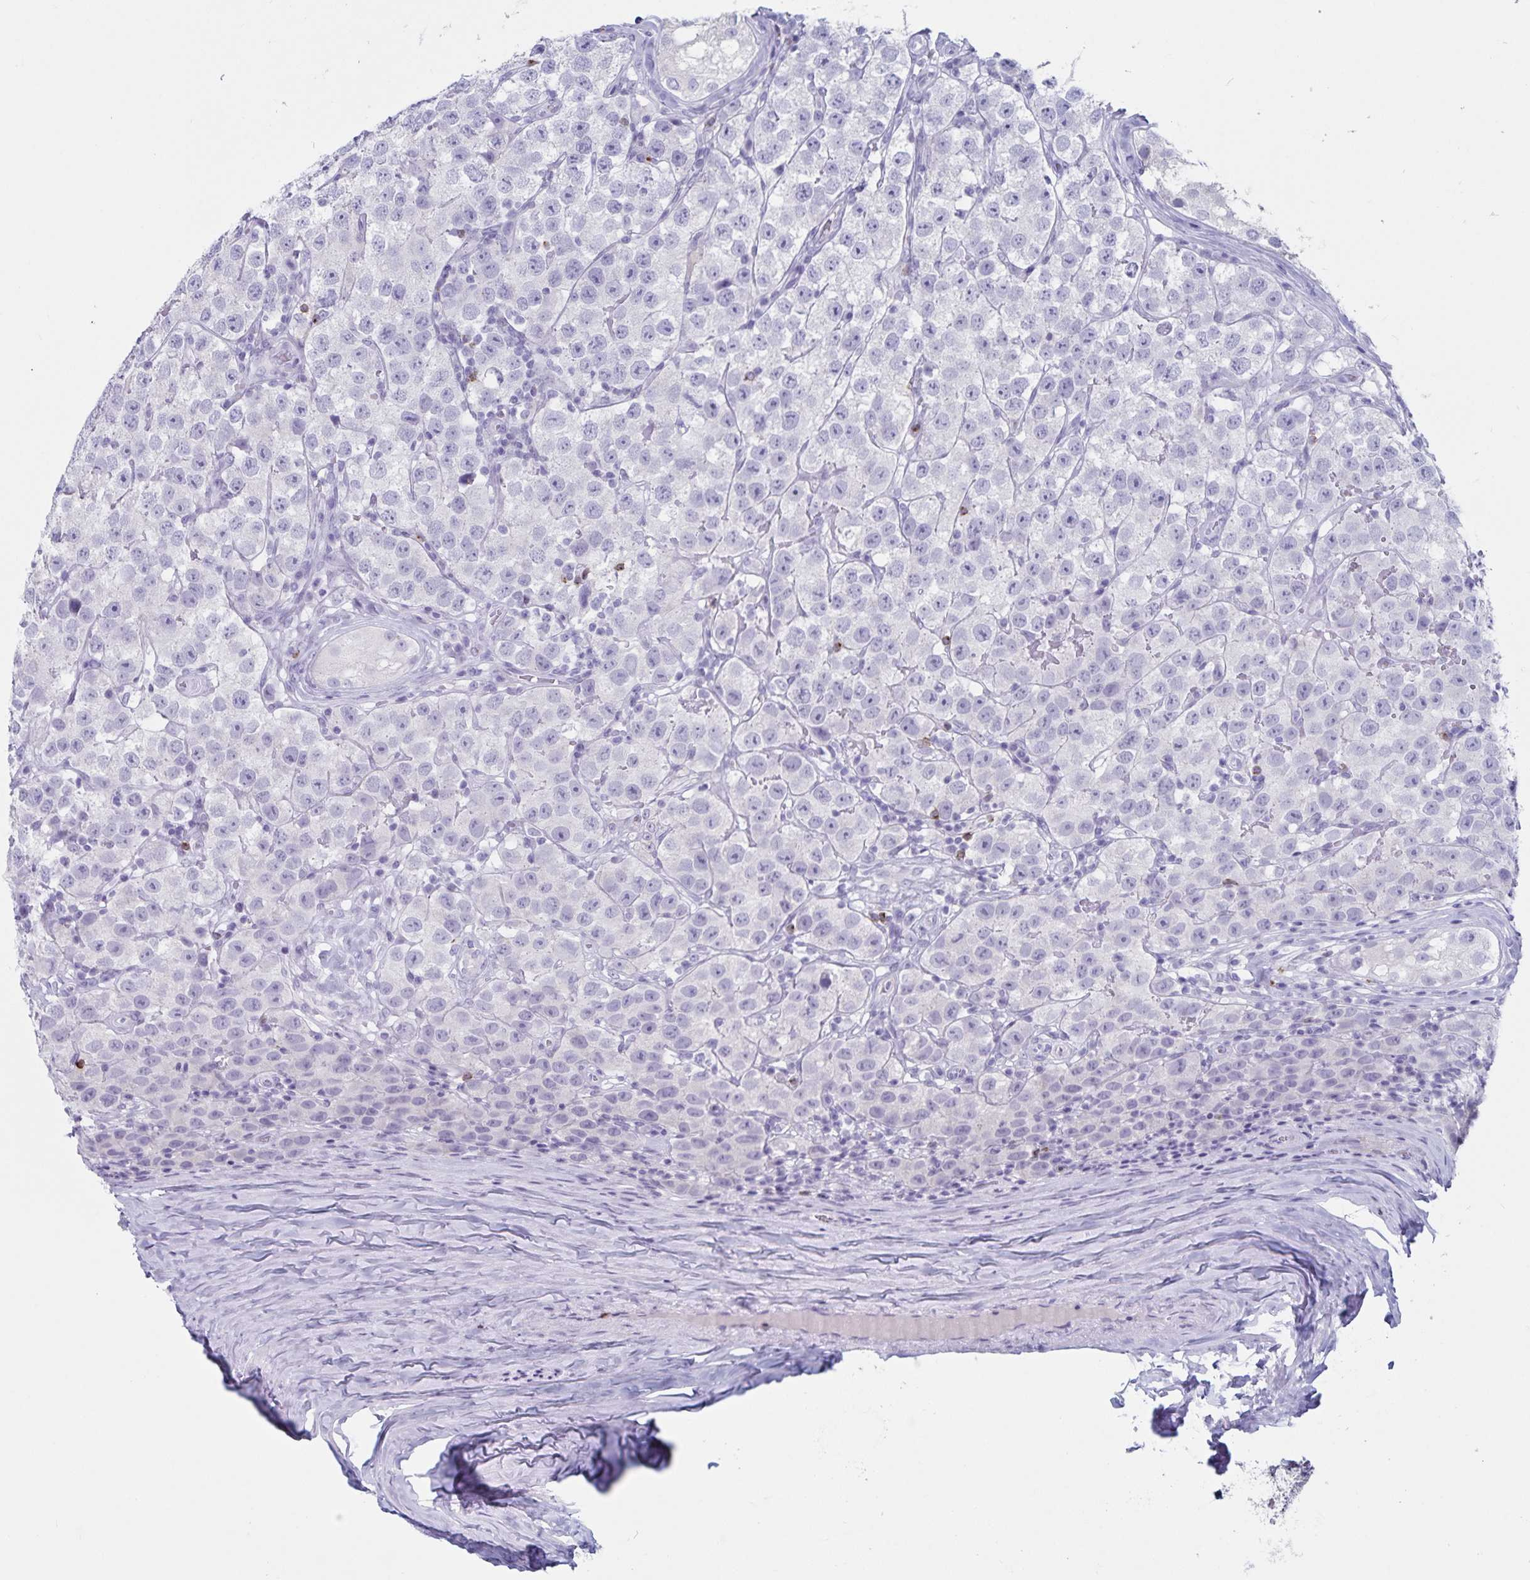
{"staining": {"intensity": "negative", "quantity": "none", "location": "none"}, "tissue": "testis cancer", "cell_type": "Tumor cells", "image_type": "cancer", "snomed": [{"axis": "morphology", "description": "Seminoma, NOS"}, {"axis": "topography", "description": "Testis"}], "caption": "A high-resolution image shows immunohistochemistry (IHC) staining of seminoma (testis), which displays no significant positivity in tumor cells. (Immunohistochemistry, brightfield microscopy, high magnification).", "gene": "GNLY", "patient": {"sex": "male", "age": 34}}